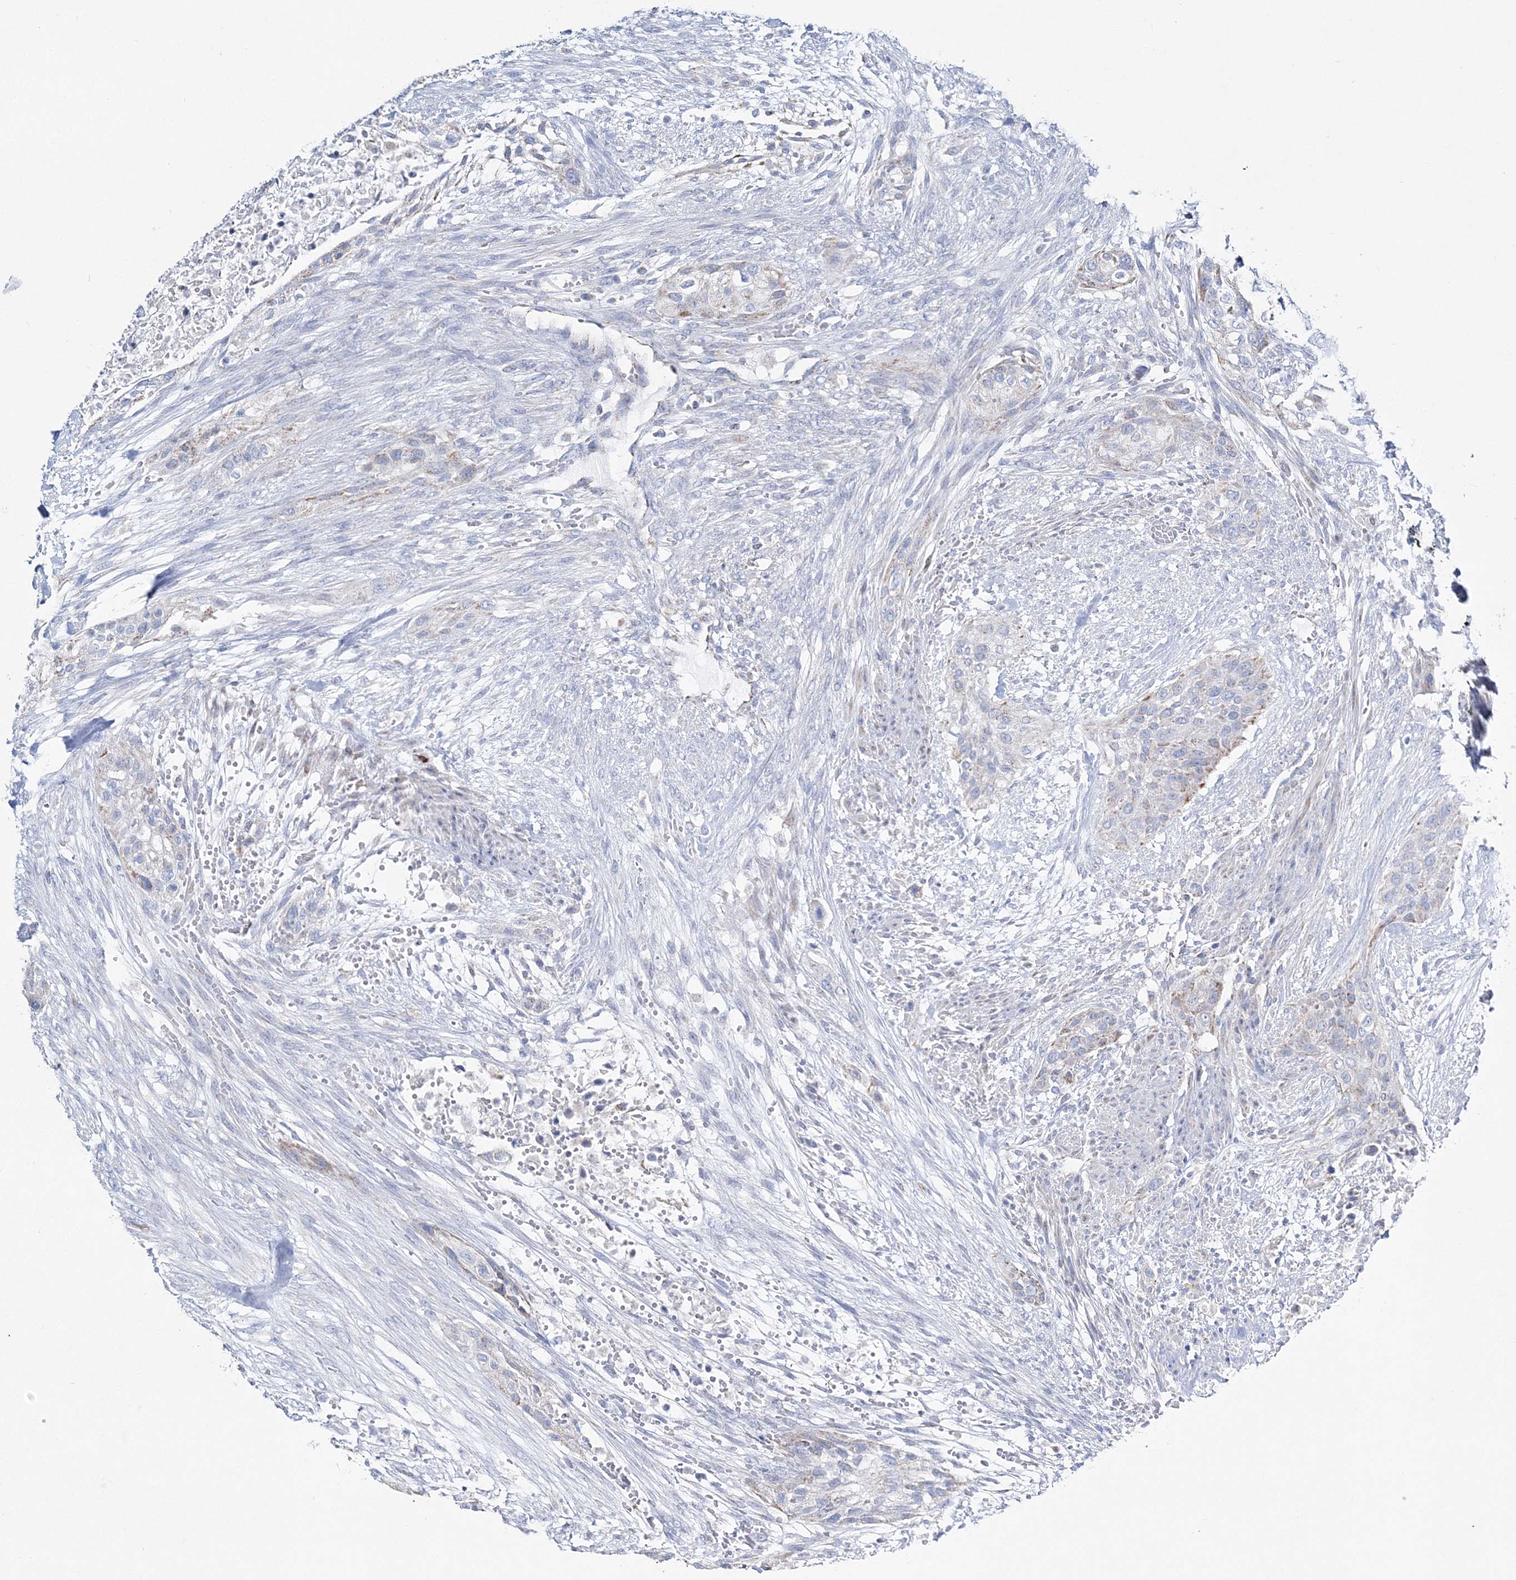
{"staining": {"intensity": "weak", "quantity": "<25%", "location": "cytoplasmic/membranous"}, "tissue": "urothelial cancer", "cell_type": "Tumor cells", "image_type": "cancer", "snomed": [{"axis": "morphology", "description": "Urothelial carcinoma, High grade"}, {"axis": "topography", "description": "Urinary bladder"}], "caption": "Immunohistochemistry (IHC) of urothelial cancer displays no expression in tumor cells.", "gene": "HIBCH", "patient": {"sex": "male", "age": 35}}